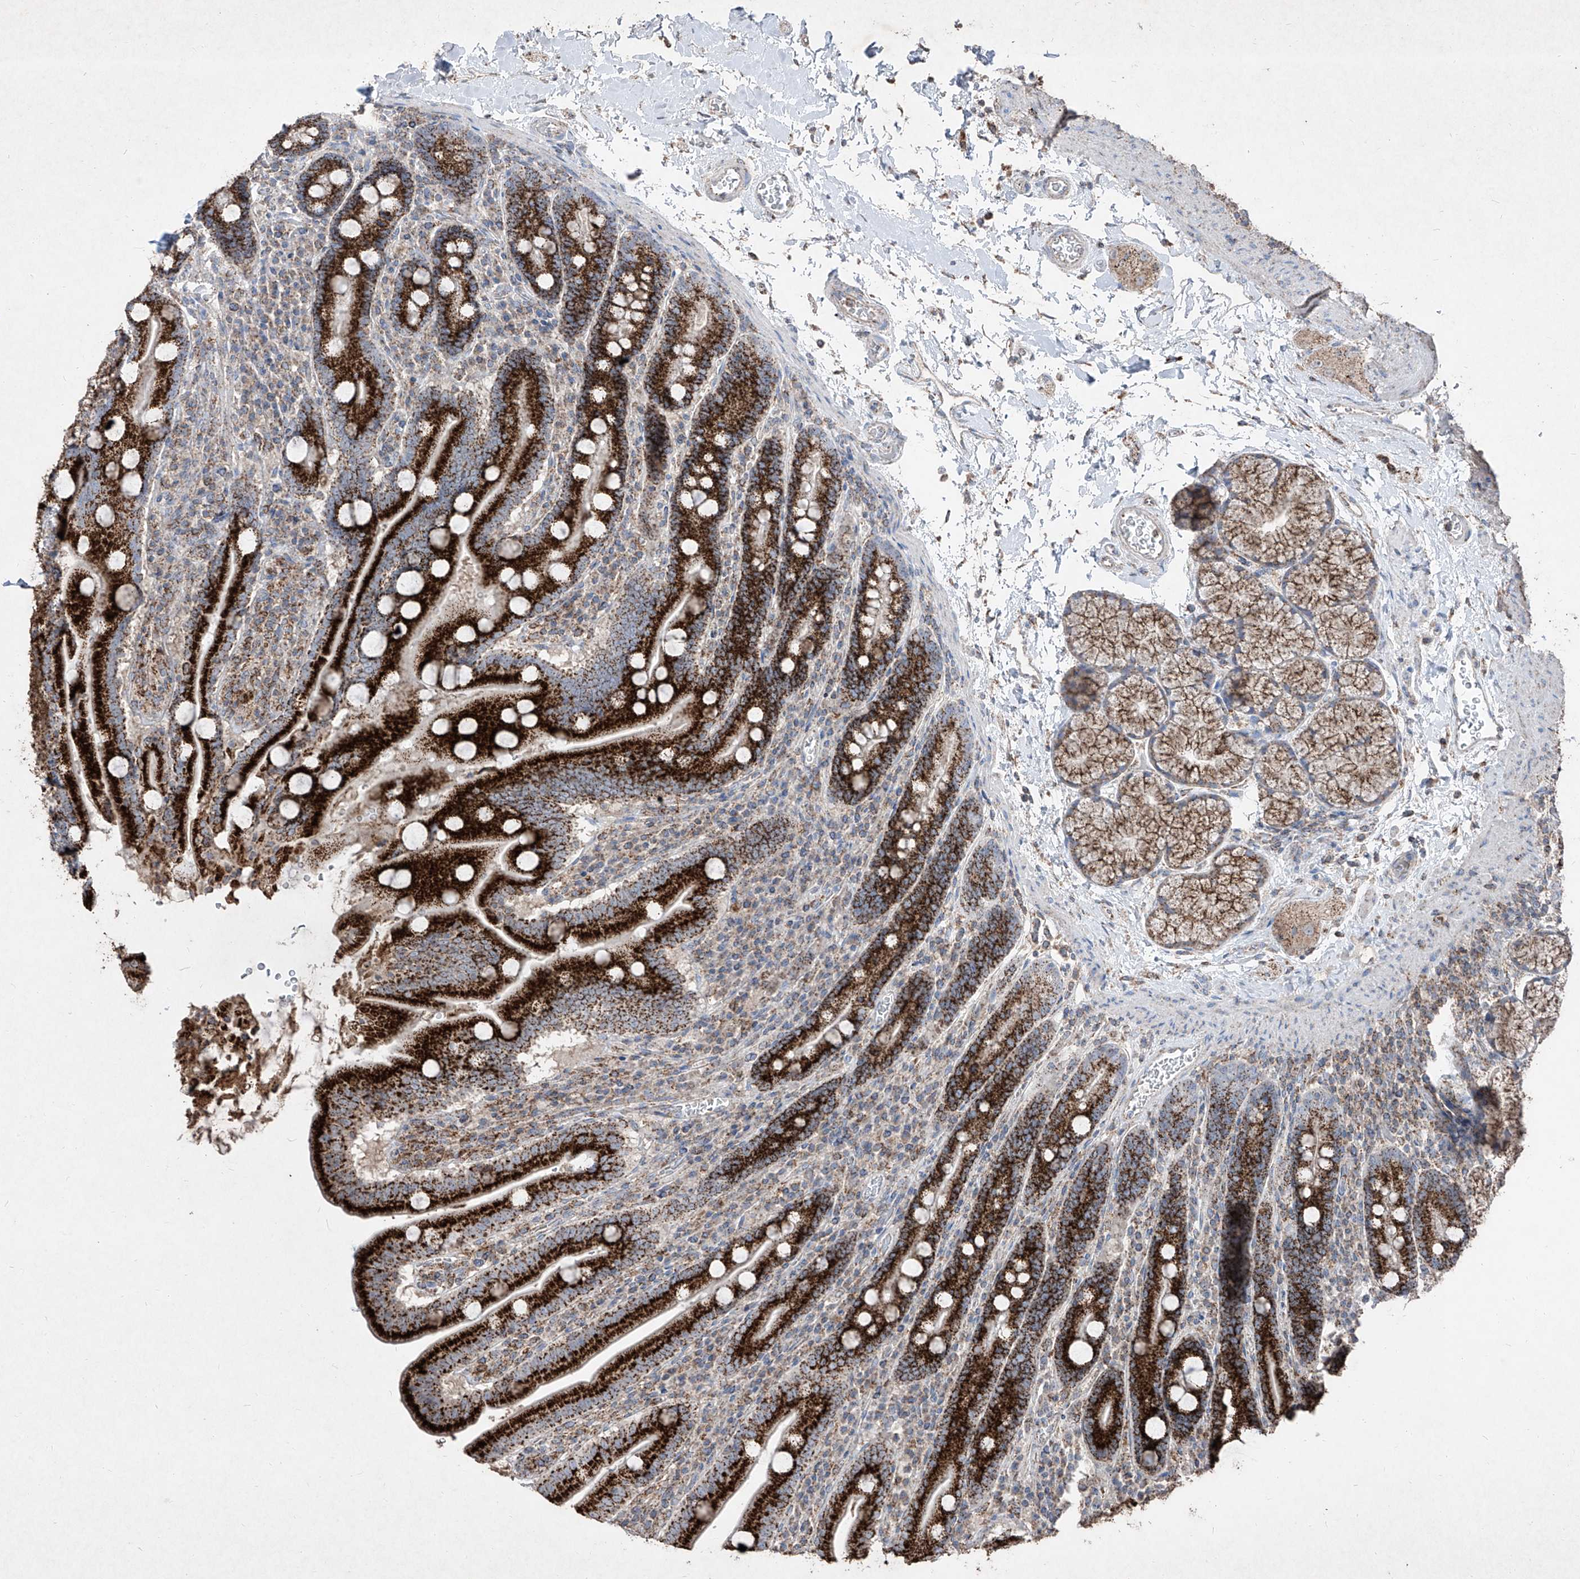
{"staining": {"intensity": "strong", "quantity": ">75%", "location": "cytoplasmic/membranous"}, "tissue": "duodenum", "cell_type": "Glandular cells", "image_type": "normal", "snomed": [{"axis": "morphology", "description": "Normal tissue, NOS"}, {"axis": "topography", "description": "Duodenum"}], "caption": "Immunohistochemical staining of unremarkable human duodenum demonstrates high levels of strong cytoplasmic/membranous positivity in approximately >75% of glandular cells. Using DAB (3,3'-diaminobenzidine) (brown) and hematoxylin (blue) stains, captured at high magnification using brightfield microscopy.", "gene": "ABCD3", "patient": {"sex": "male", "age": 35}}